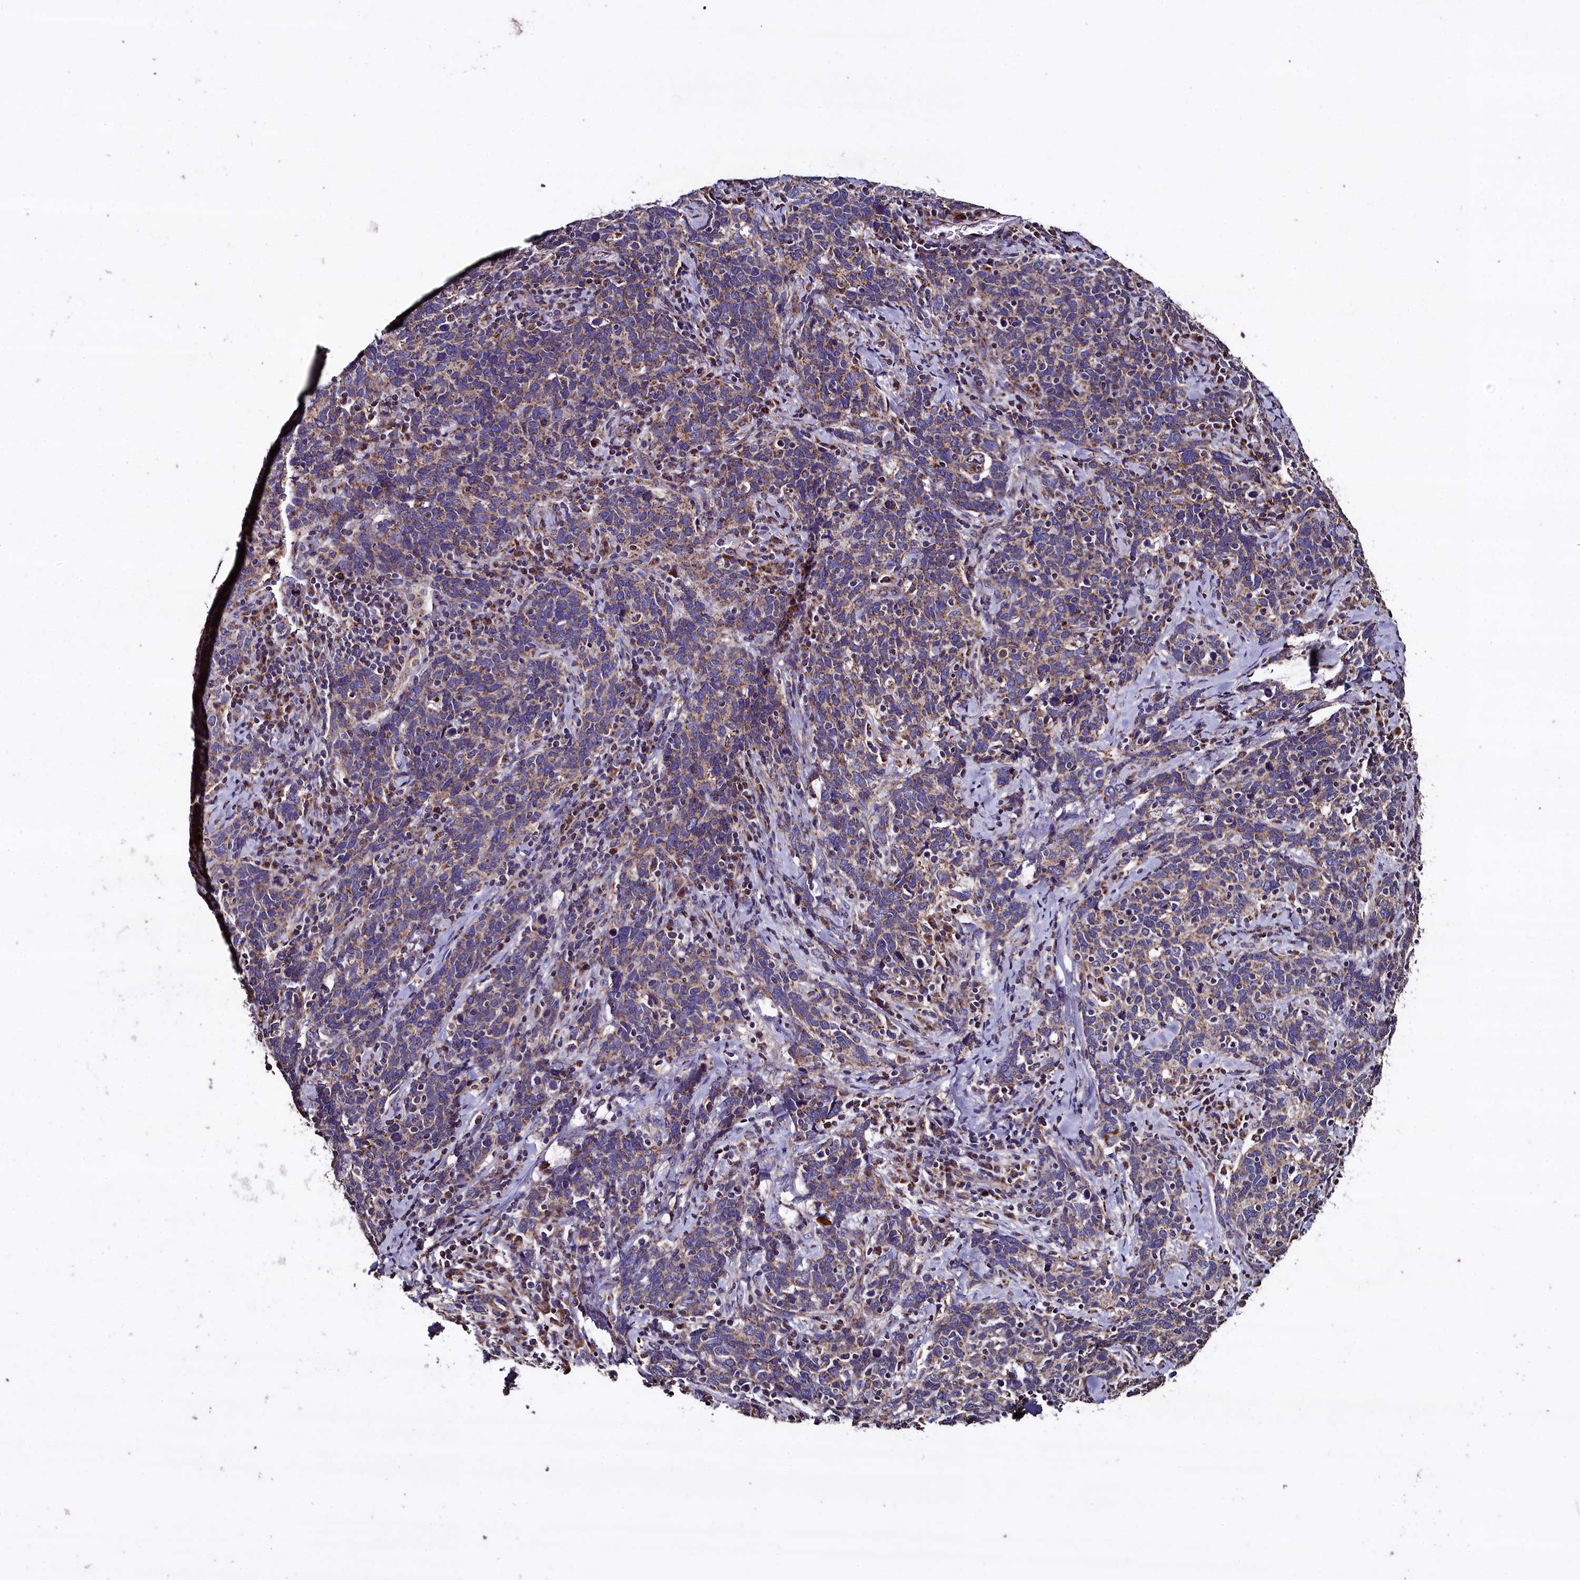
{"staining": {"intensity": "weak", "quantity": ">75%", "location": "cytoplasmic/membranous"}, "tissue": "cervical cancer", "cell_type": "Tumor cells", "image_type": "cancer", "snomed": [{"axis": "morphology", "description": "Squamous cell carcinoma, NOS"}, {"axis": "topography", "description": "Cervix"}], "caption": "Immunohistochemical staining of cervical cancer displays low levels of weak cytoplasmic/membranous protein staining in approximately >75% of tumor cells. (DAB IHC, brown staining for protein, blue staining for nuclei).", "gene": "COQ9", "patient": {"sex": "female", "age": 41}}